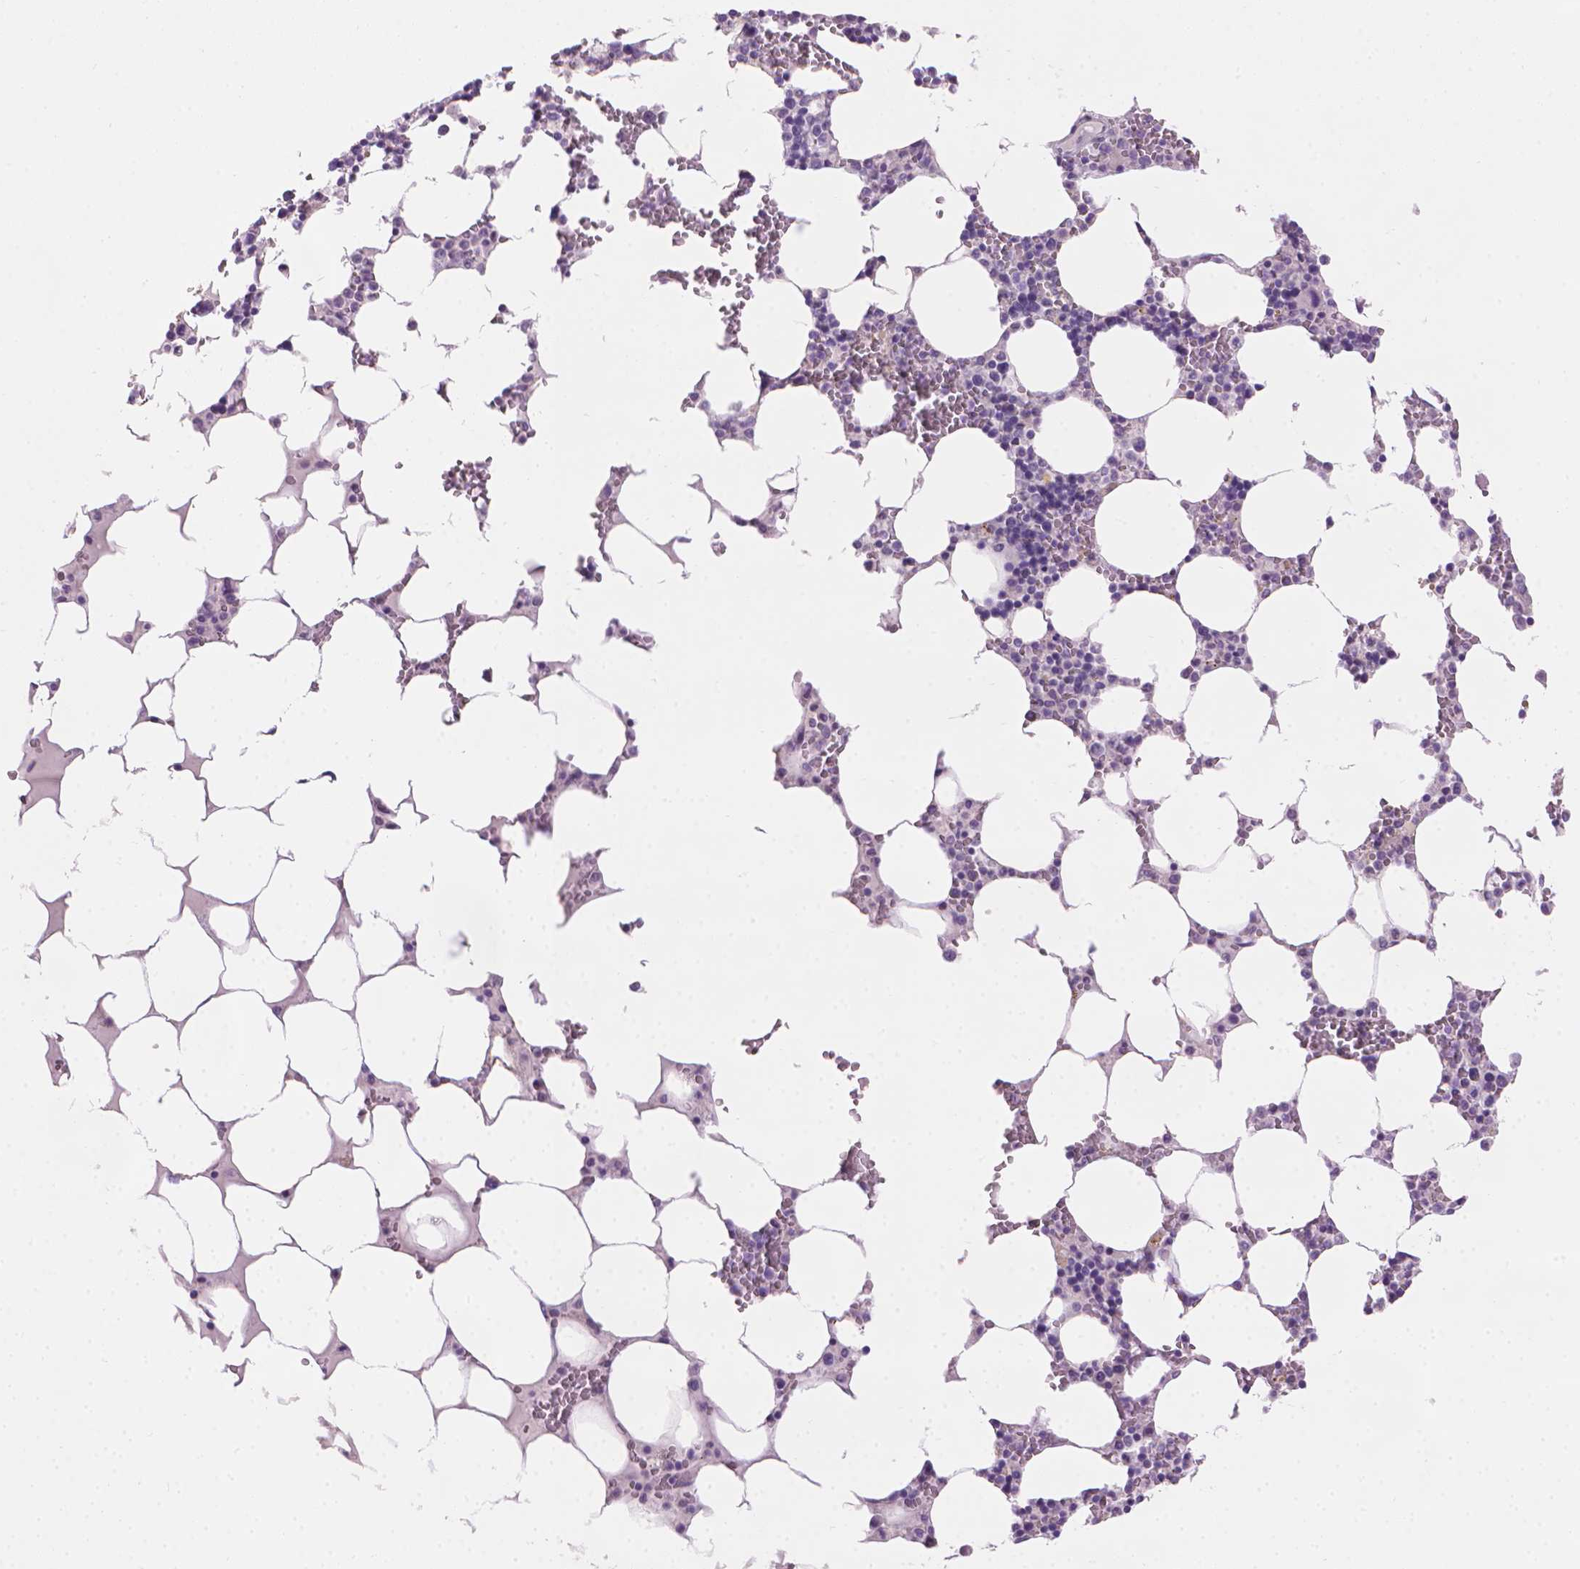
{"staining": {"intensity": "negative", "quantity": "none", "location": "none"}, "tissue": "bone marrow", "cell_type": "Hematopoietic cells", "image_type": "normal", "snomed": [{"axis": "morphology", "description": "Normal tissue, NOS"}, {"axis": "topography", "description": "Bone marrow"}], "caption": "DAB immunohistochemical staining of benign bone marrow demonstrates no significant positivity in hematopoietic cells.", "gene": "MLANA", "patient": {"sex": "male", "age": 64}}